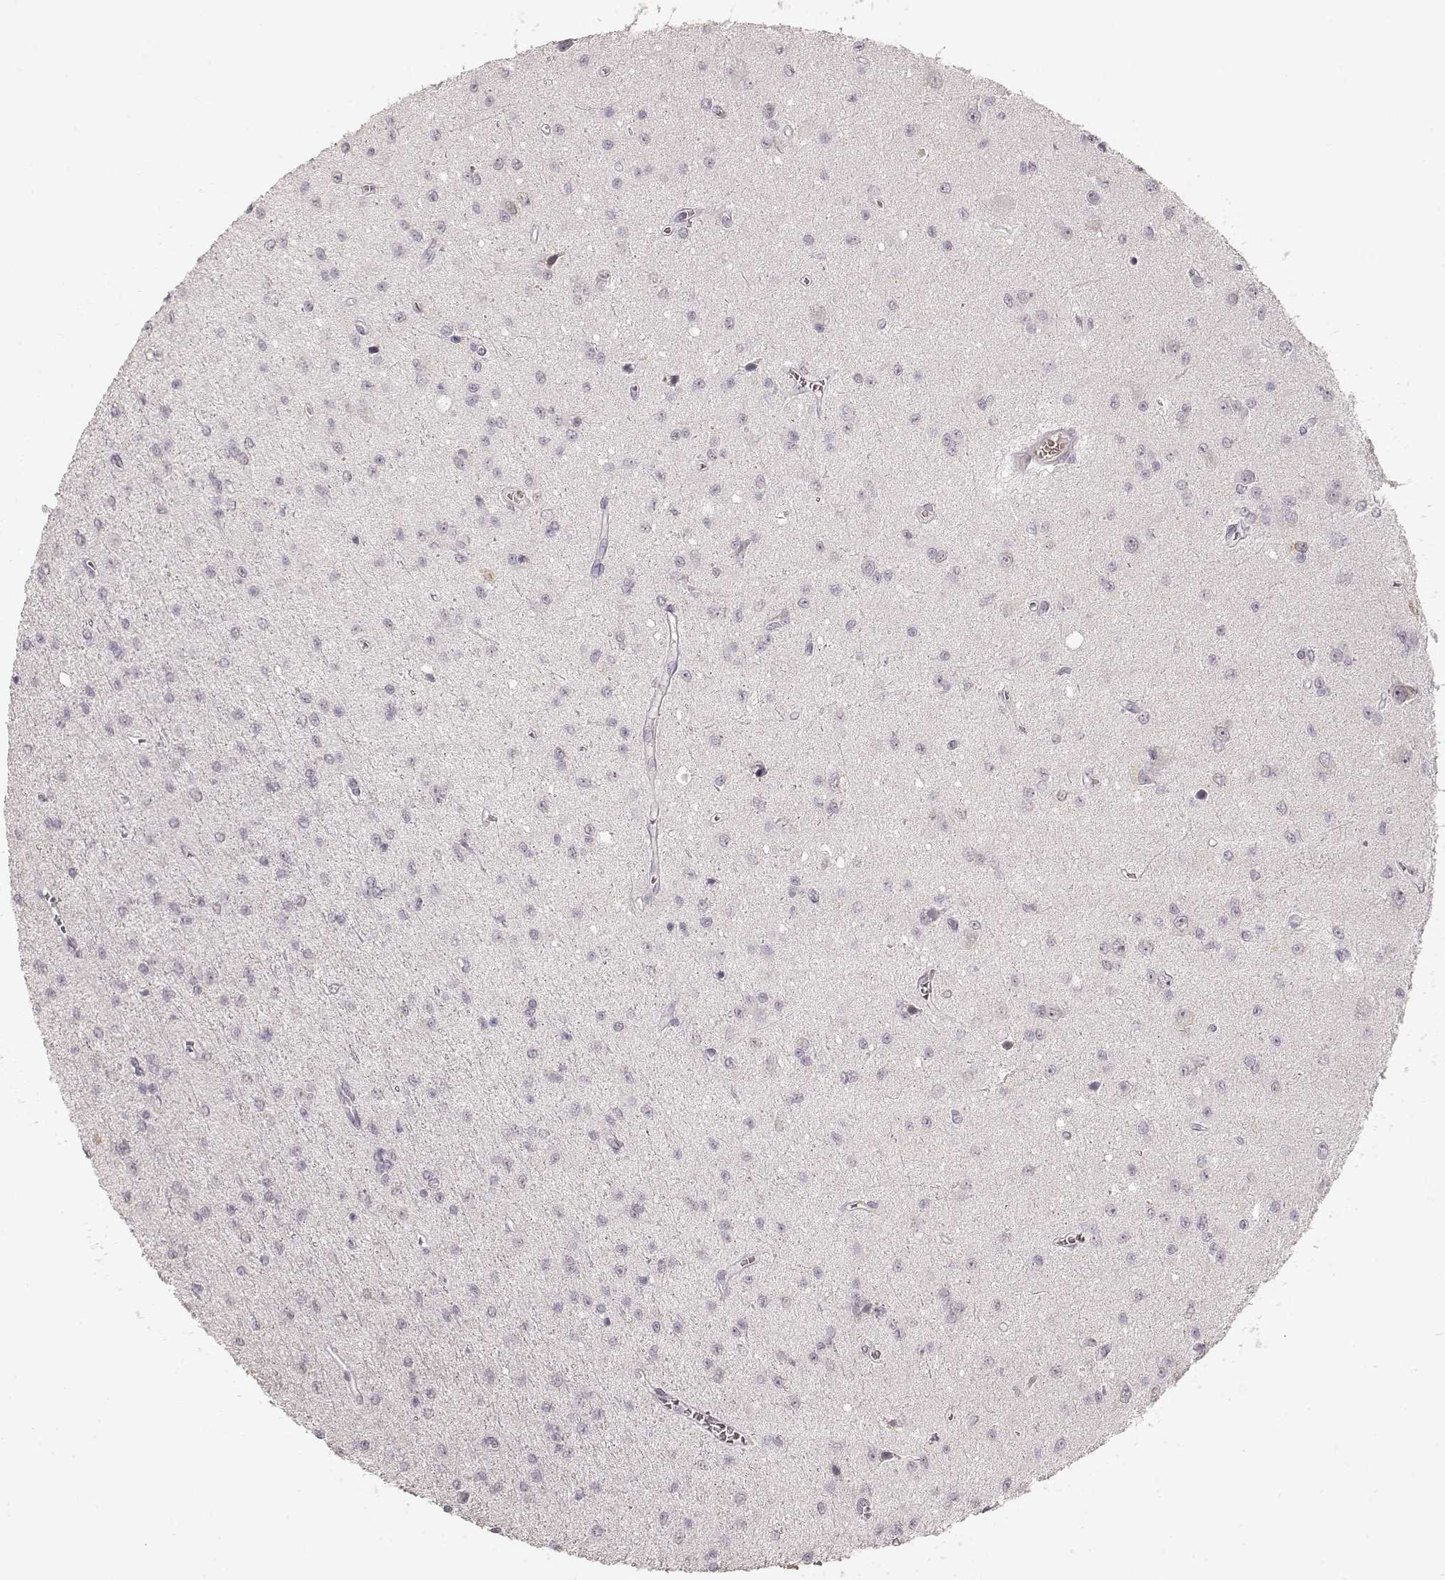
{"staining": {"intensity": "negative", "quantity": "none", "location": "none"}, "tissue": "glioma", "cell_type": "Tumor cells", "image_type": "cancer", "snomed": [{"axis": "morphology", "description": "Glioma, malignant, Low grade"}, {"axis": "topography", "description": "Brain"}], "caption": "DAB (3,3'-diaminobenzidine) immunohistochemical staining of low-grade glioma (malignant) exhibits no significant positivity in tumor cells. (DAB IHC, high magnification).", "gene": "LAMC2", "patient": {"sex": "female", "age": 45}}